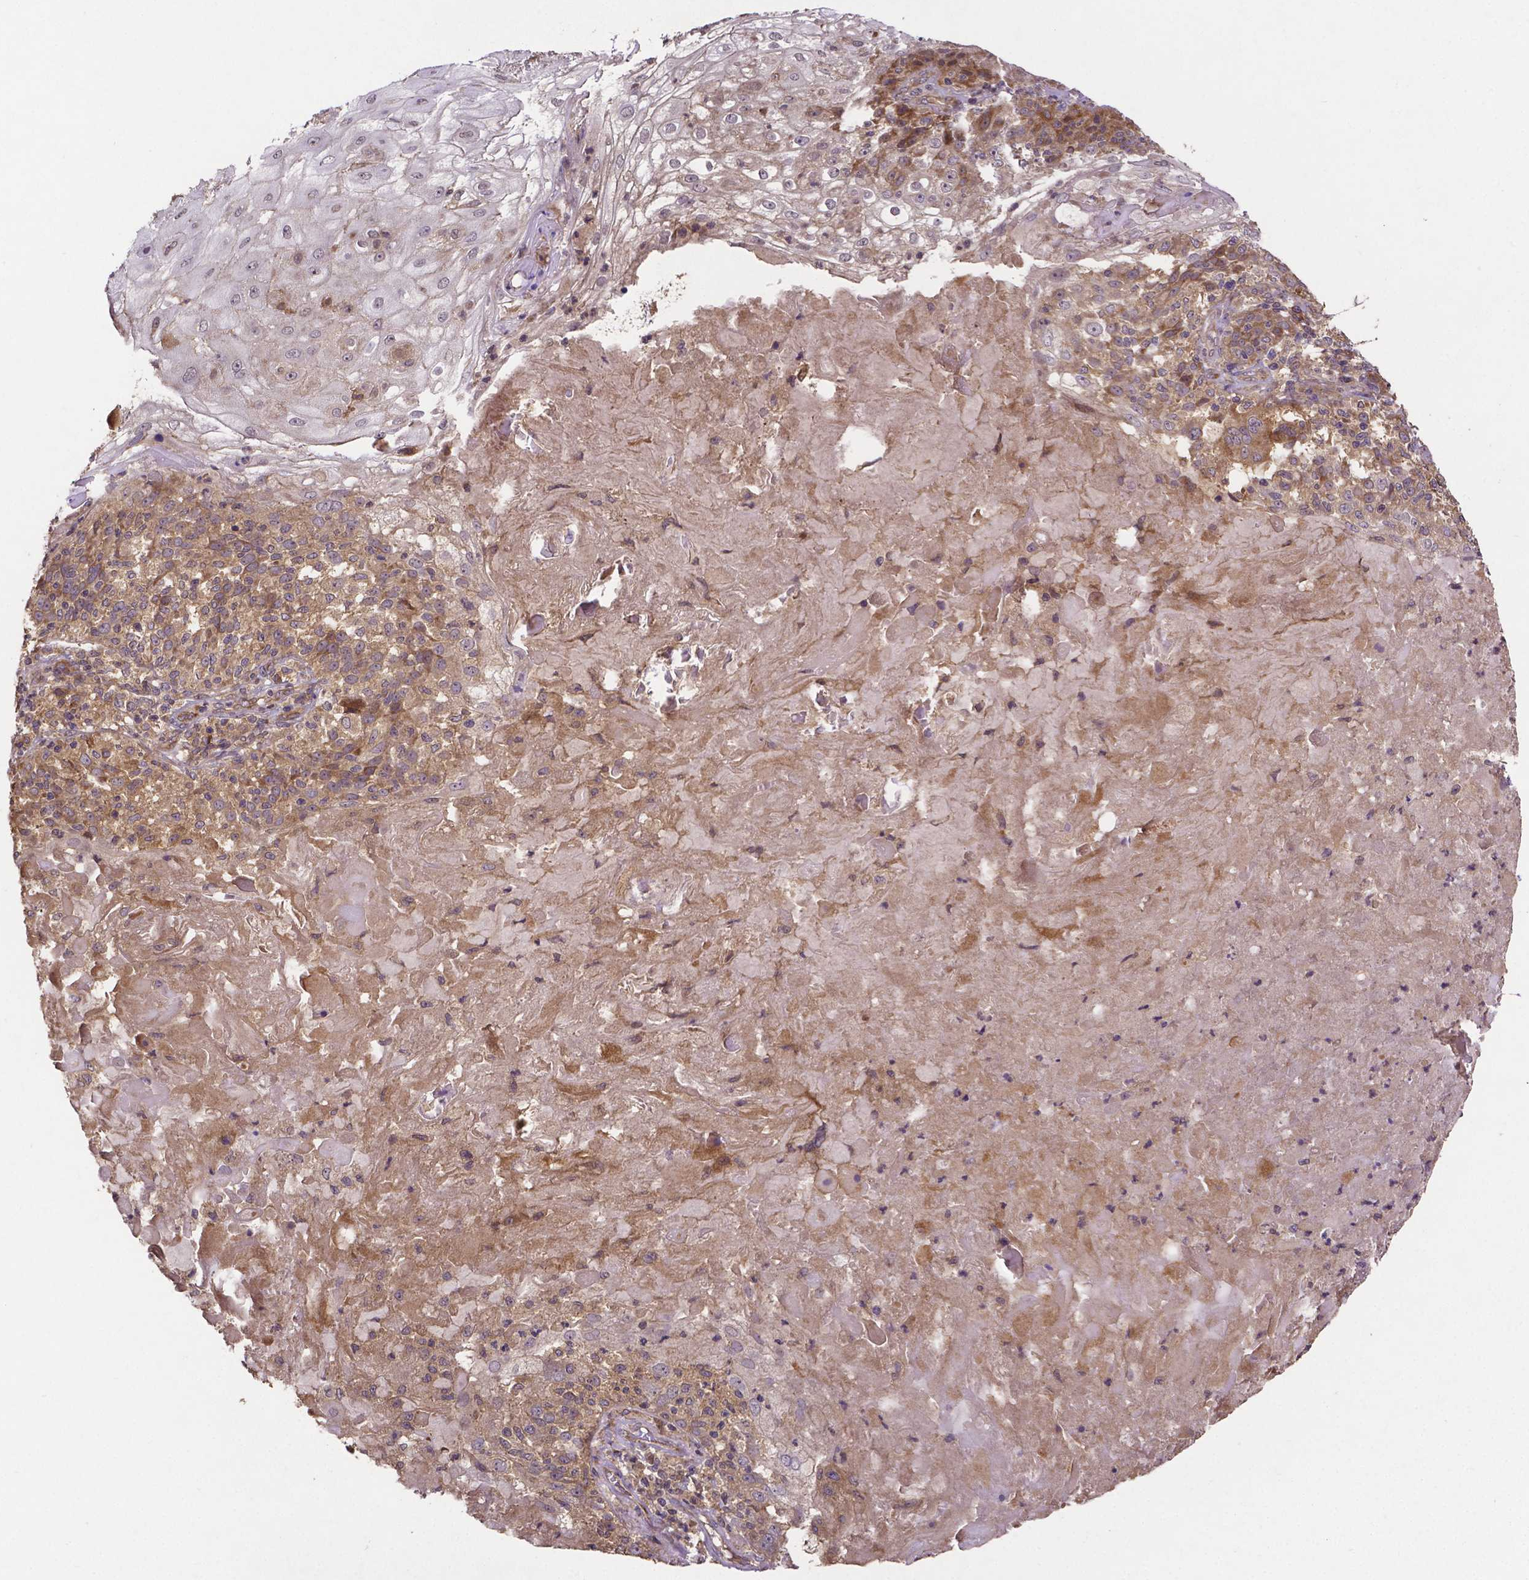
{"staining": {"intensity": "moderate", "quantity": "25%-75%", "location": "cytoplasmic/membranous"}, "tissue": "skin cancer", "cell_type": "Tumor cells", "image_type": "cancer", "snomed": [{"axis": "morphology", "description": "Normal tissue, NOS"}, {"axis": "morphology", "description": "Squamous cell carcinoma, NOS"}, {"axis": "topography", "description": "Skin"}], "caption": "Protein staining exhibits moderate cytoplasmic/membranous staining in about 25%-75% of tumor cells in skin squamous cell carcinoma.", "gene": "RNF123", "patient": {"sex": "female", "age": 83}}